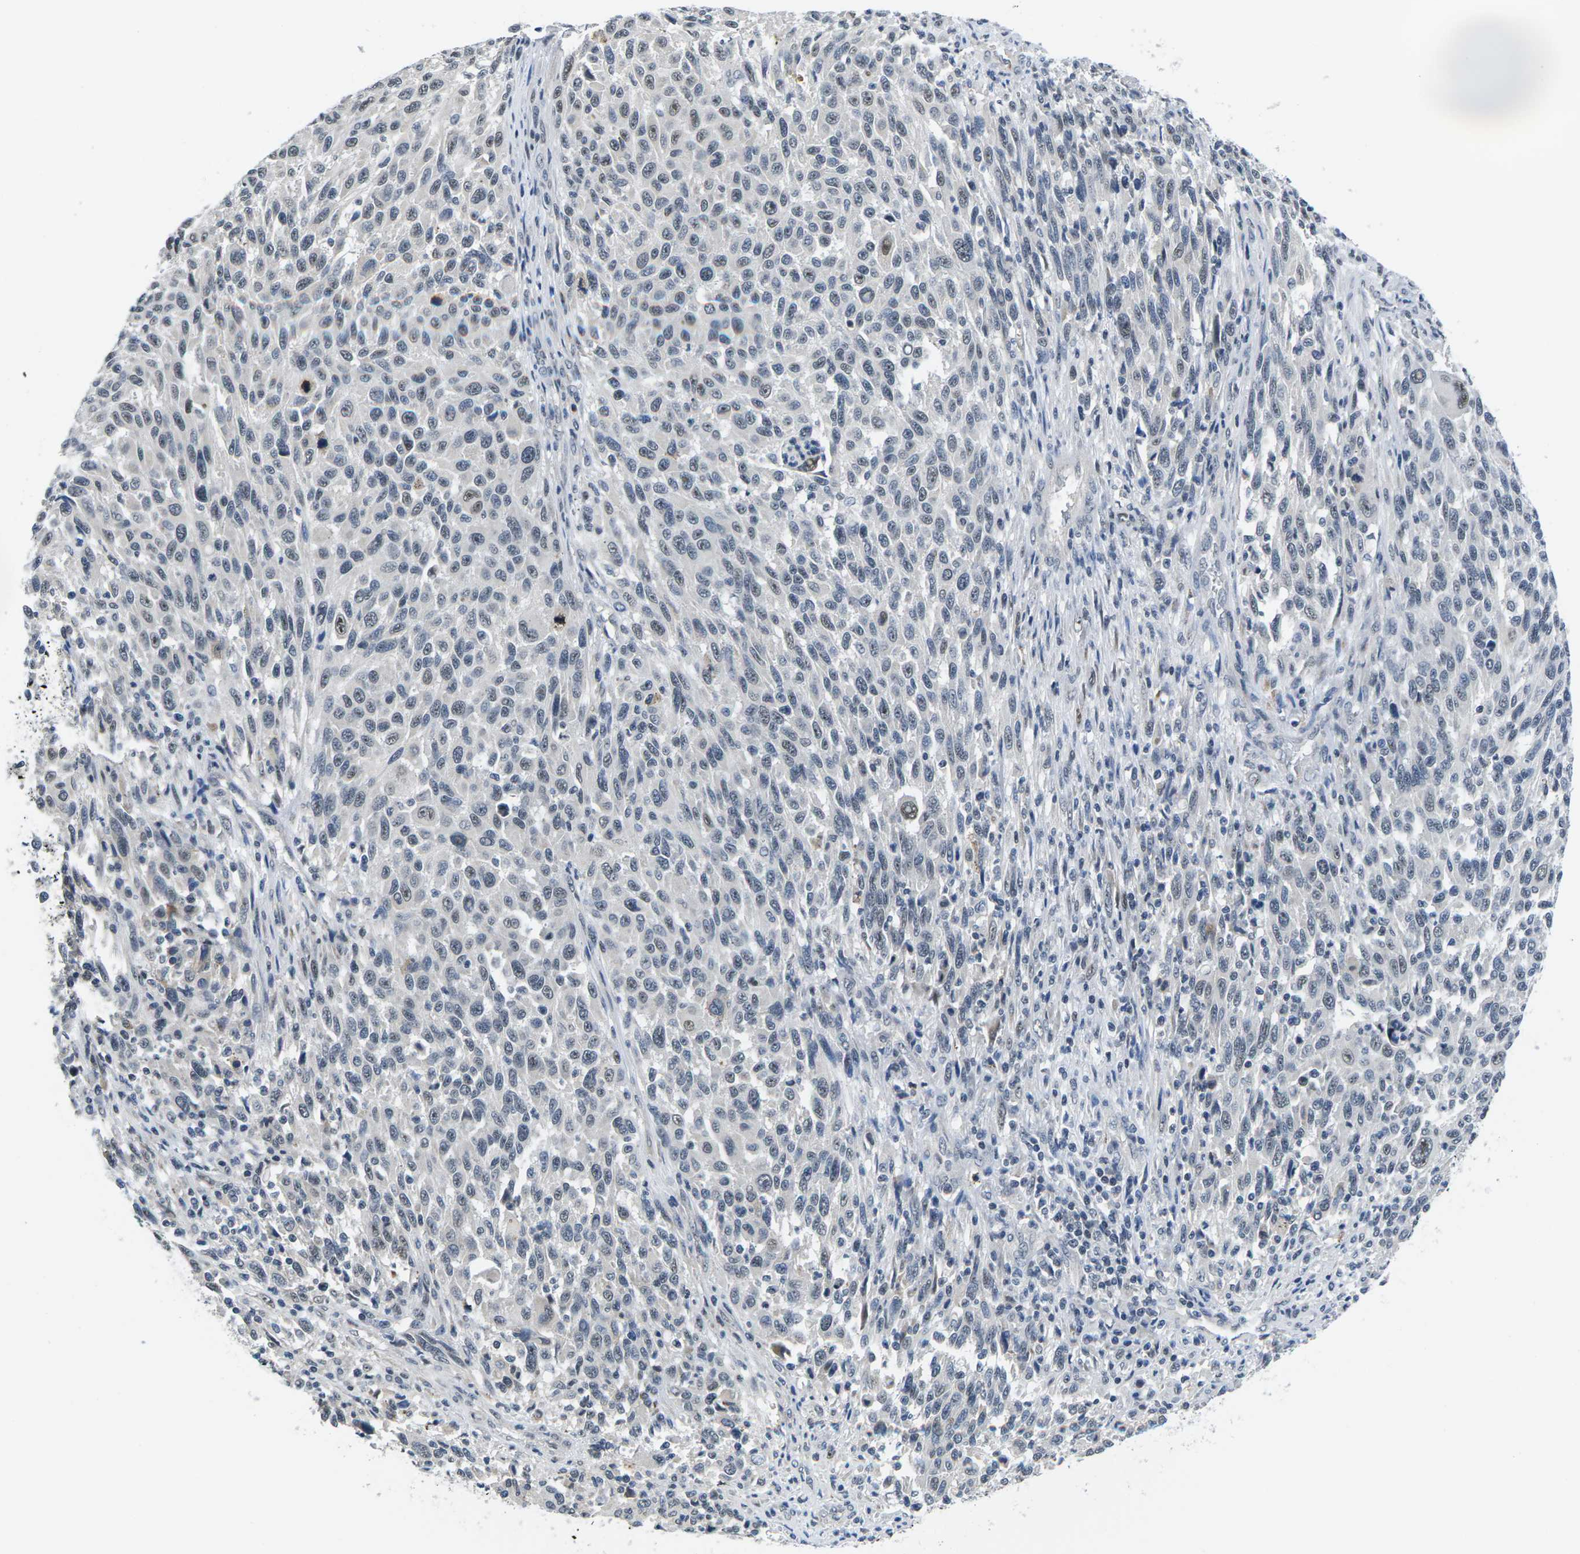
{"staining": {"intensity": "weak", "quantity": "25%-75%", "location": "nuclear"}, "tissue": "melanoma", "cell_type": "Tumor cells", "image_type": "cancer", "snomed": [{"axis": "morphology", "description": "Malignant melanoma, Metastatic site"}, {"axis": "topography", "description": "Lymph node"}], "caption": "The immunohistochemical stain labels weak nuclear positivity in tumor cells of malignant melanoma (metastatic site) tissue.", "gene": "NSRP1", "patient": {"sex": "male", "age": 61}}